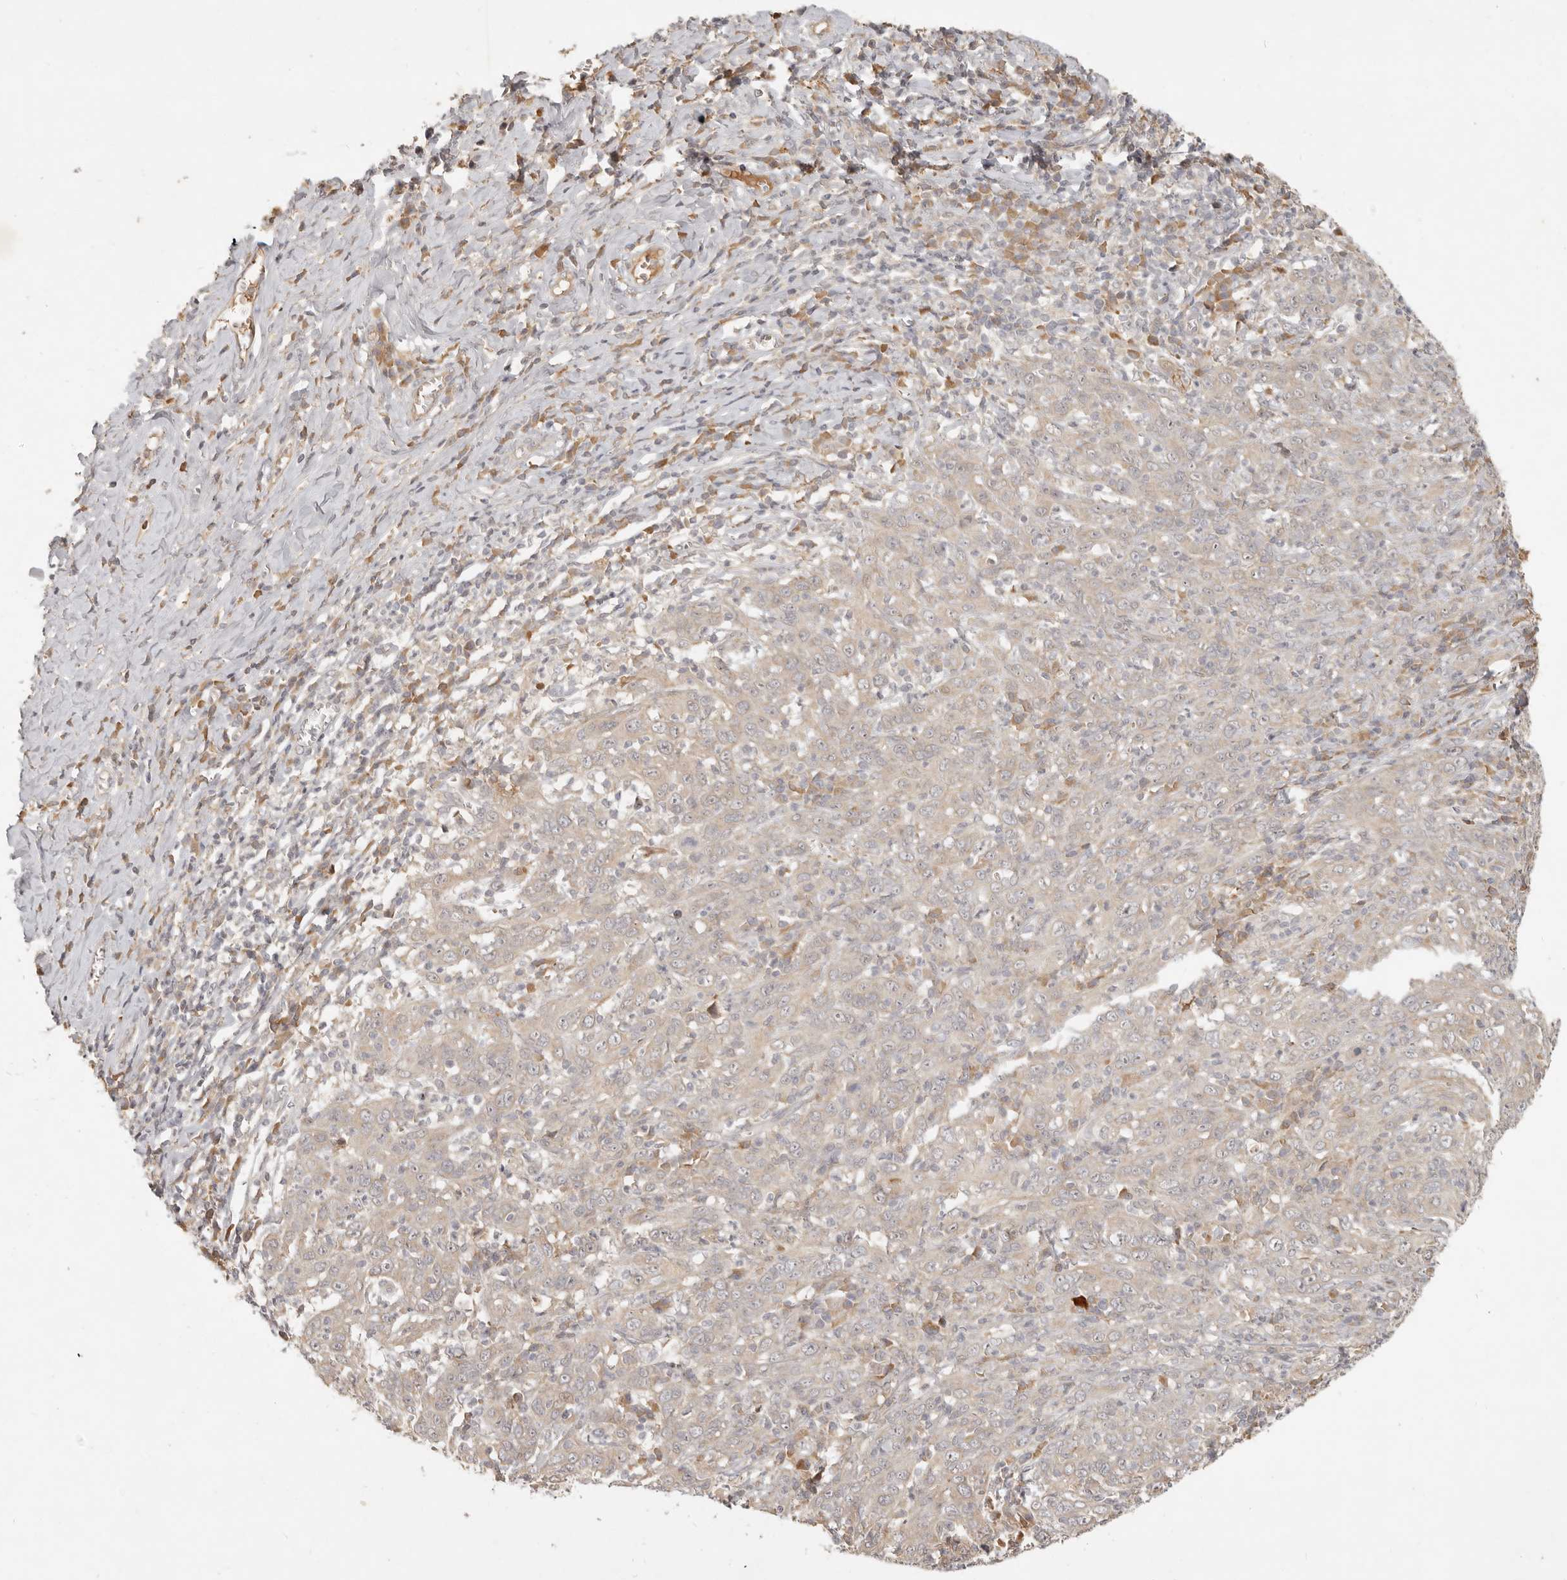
{"staining": {"intensity": "weak", "quantity": "<25%", "location": "cytoplasmic/membranous"}, "tissue": "cervical cancer", "cell_type": "Tumor cells", "image_type": "cancer", "snomed": [{"axis": "morphology", "description": "Squamous cell carcinoma, NOS"}, {"axis": "topography", "description": "Cervix"}], "caption": "DAB immunohistochemical staining of human cervical squamous cell carcinoma reveals no significant positivity in tumor cells.", "gene": "UBXN11", "patient": {"sex": "female", "age": 46}}